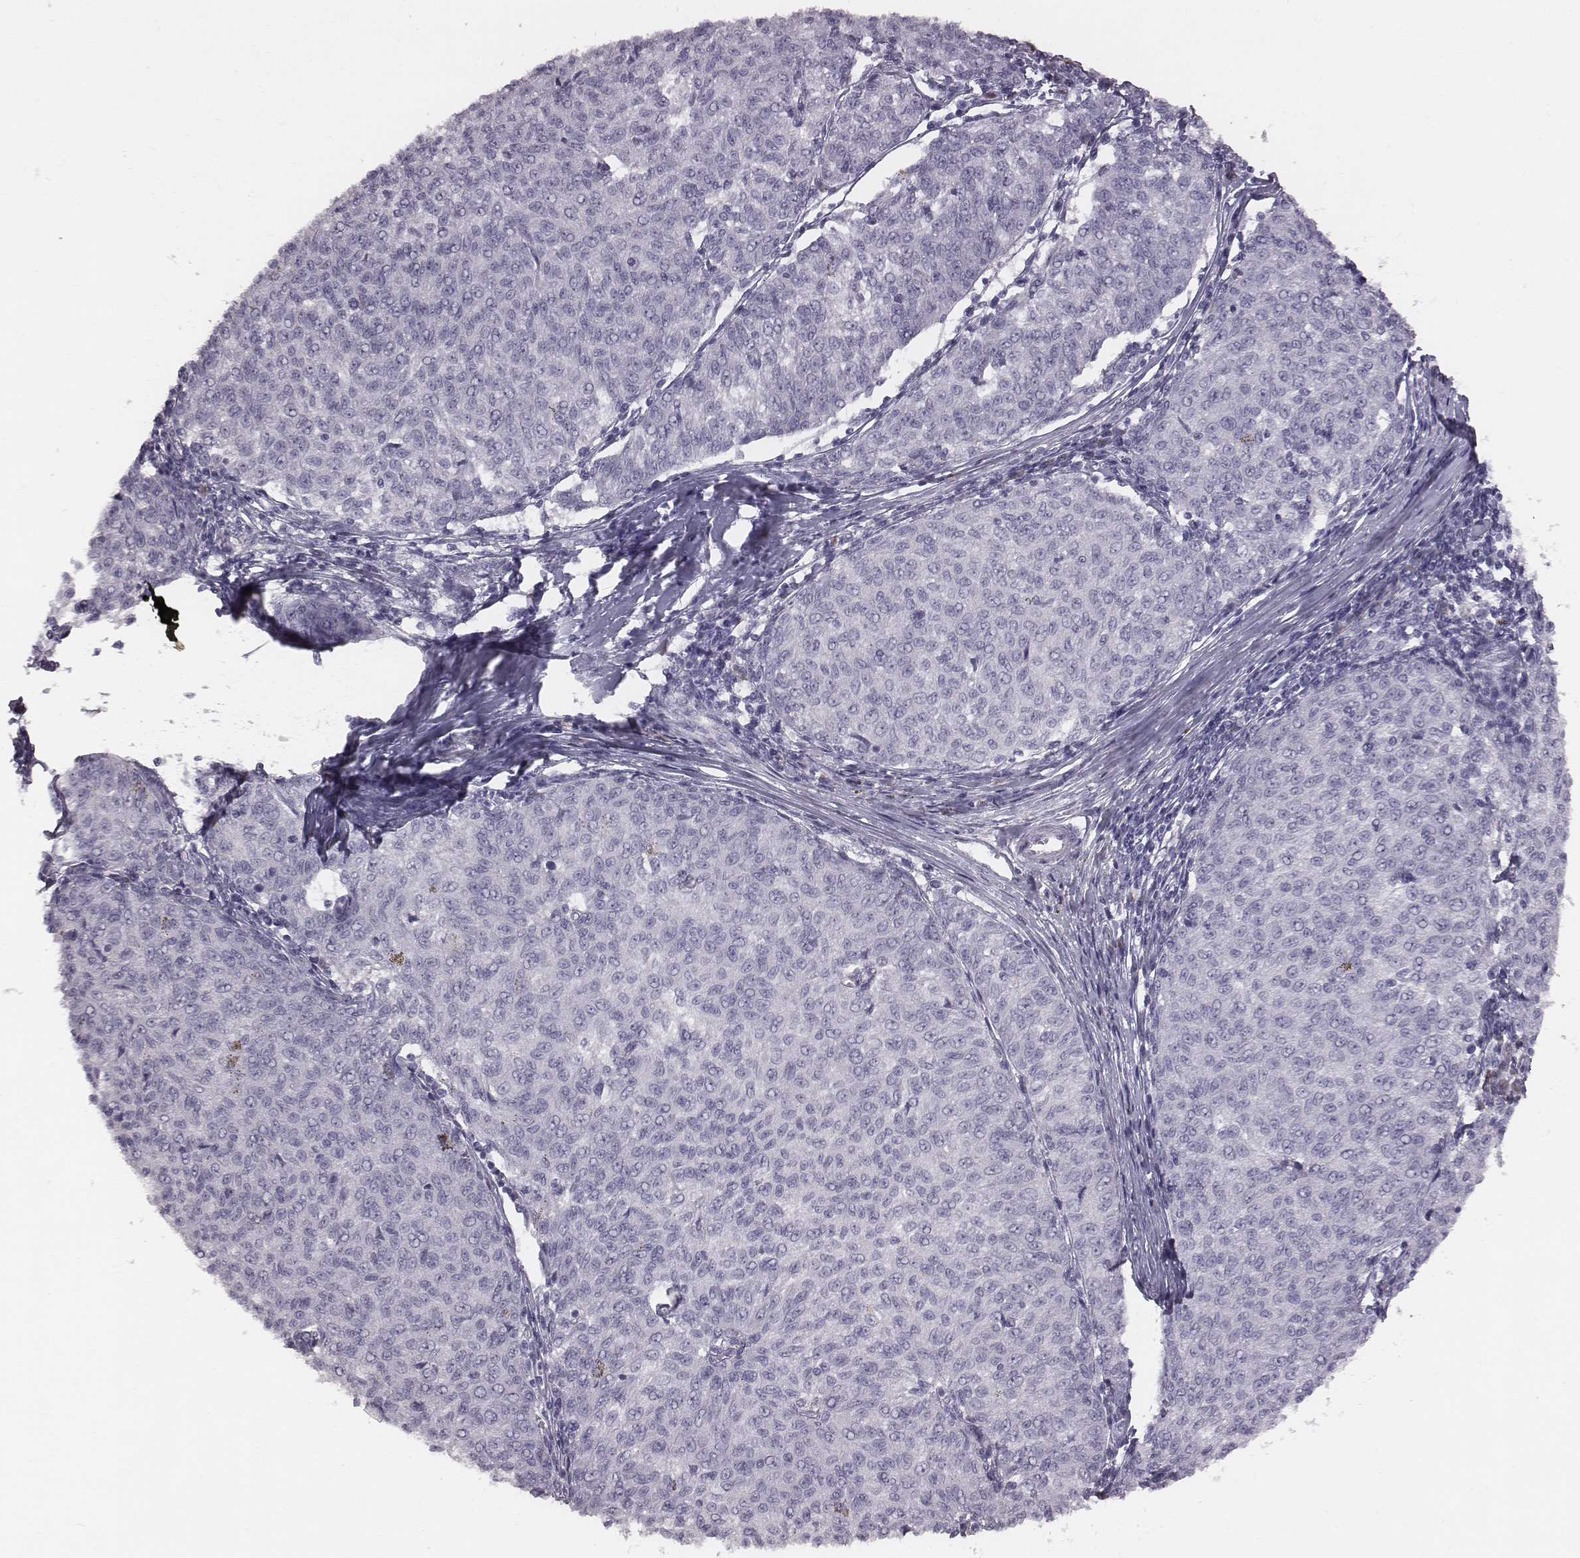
{"staining": {"intensity": "negative", "quantity": "none", "location": "none"}, "tissue": "melanoma", "cell_type": "Tumor cells", "image_type": "cancer", "snomed": [{"axis": "morphology", "description": "Malignant melanoma, NOS"}, {"axis": "topography", "description": "Skin"}], "caption": "High power microscopy photomicrograph of an immunohistochemistry histopathology image of malignant melanoma, revealing no significant positivity in tumor cells. The staining was performed using DAB to visualize the protein expression in brown, while the nuclei were stained in blue with hematoxylin (Magnification: 20x).", "gene": "C6orf58", "patient": {"sex": "female", "age": 72}}